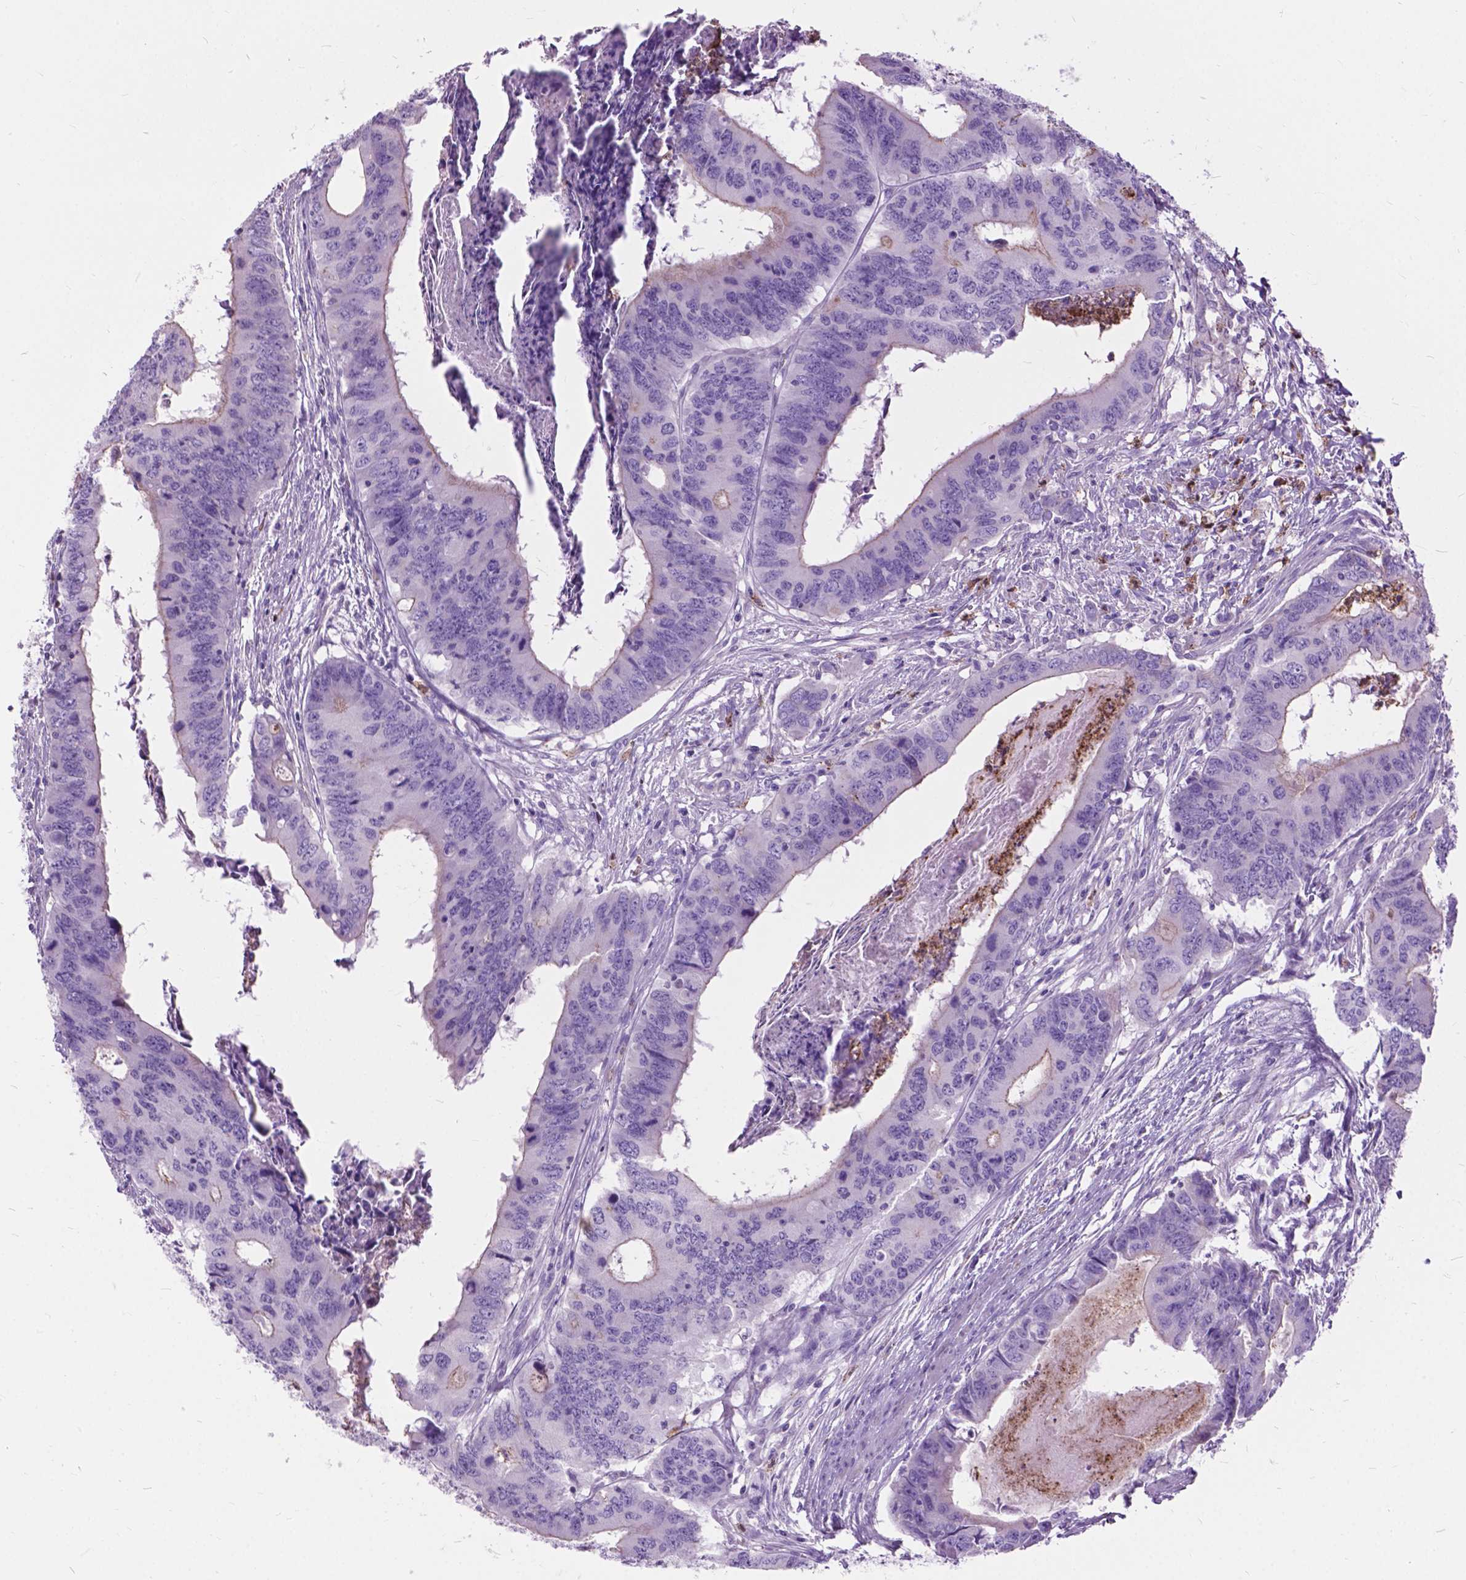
{"staining": {"intensity": "weak", "quantity": "<25%", "location": "cytoplasmic/membranous"}, "tissue": "colorectal cancer", "cell_type": "Tumor cells", "image_type": "cancer", "snomed": [{"axis": "morphology", "description": "Adenocarcinoma, NOS"}, {"axis": "topography", "description": "Colon"}], "caption": "Immunohistochemical staining of human colorectal cancer exhibits no significant expression in tumor cells.", "gene": "PRR35", "patient": {"sex": "male", "age": 53}}